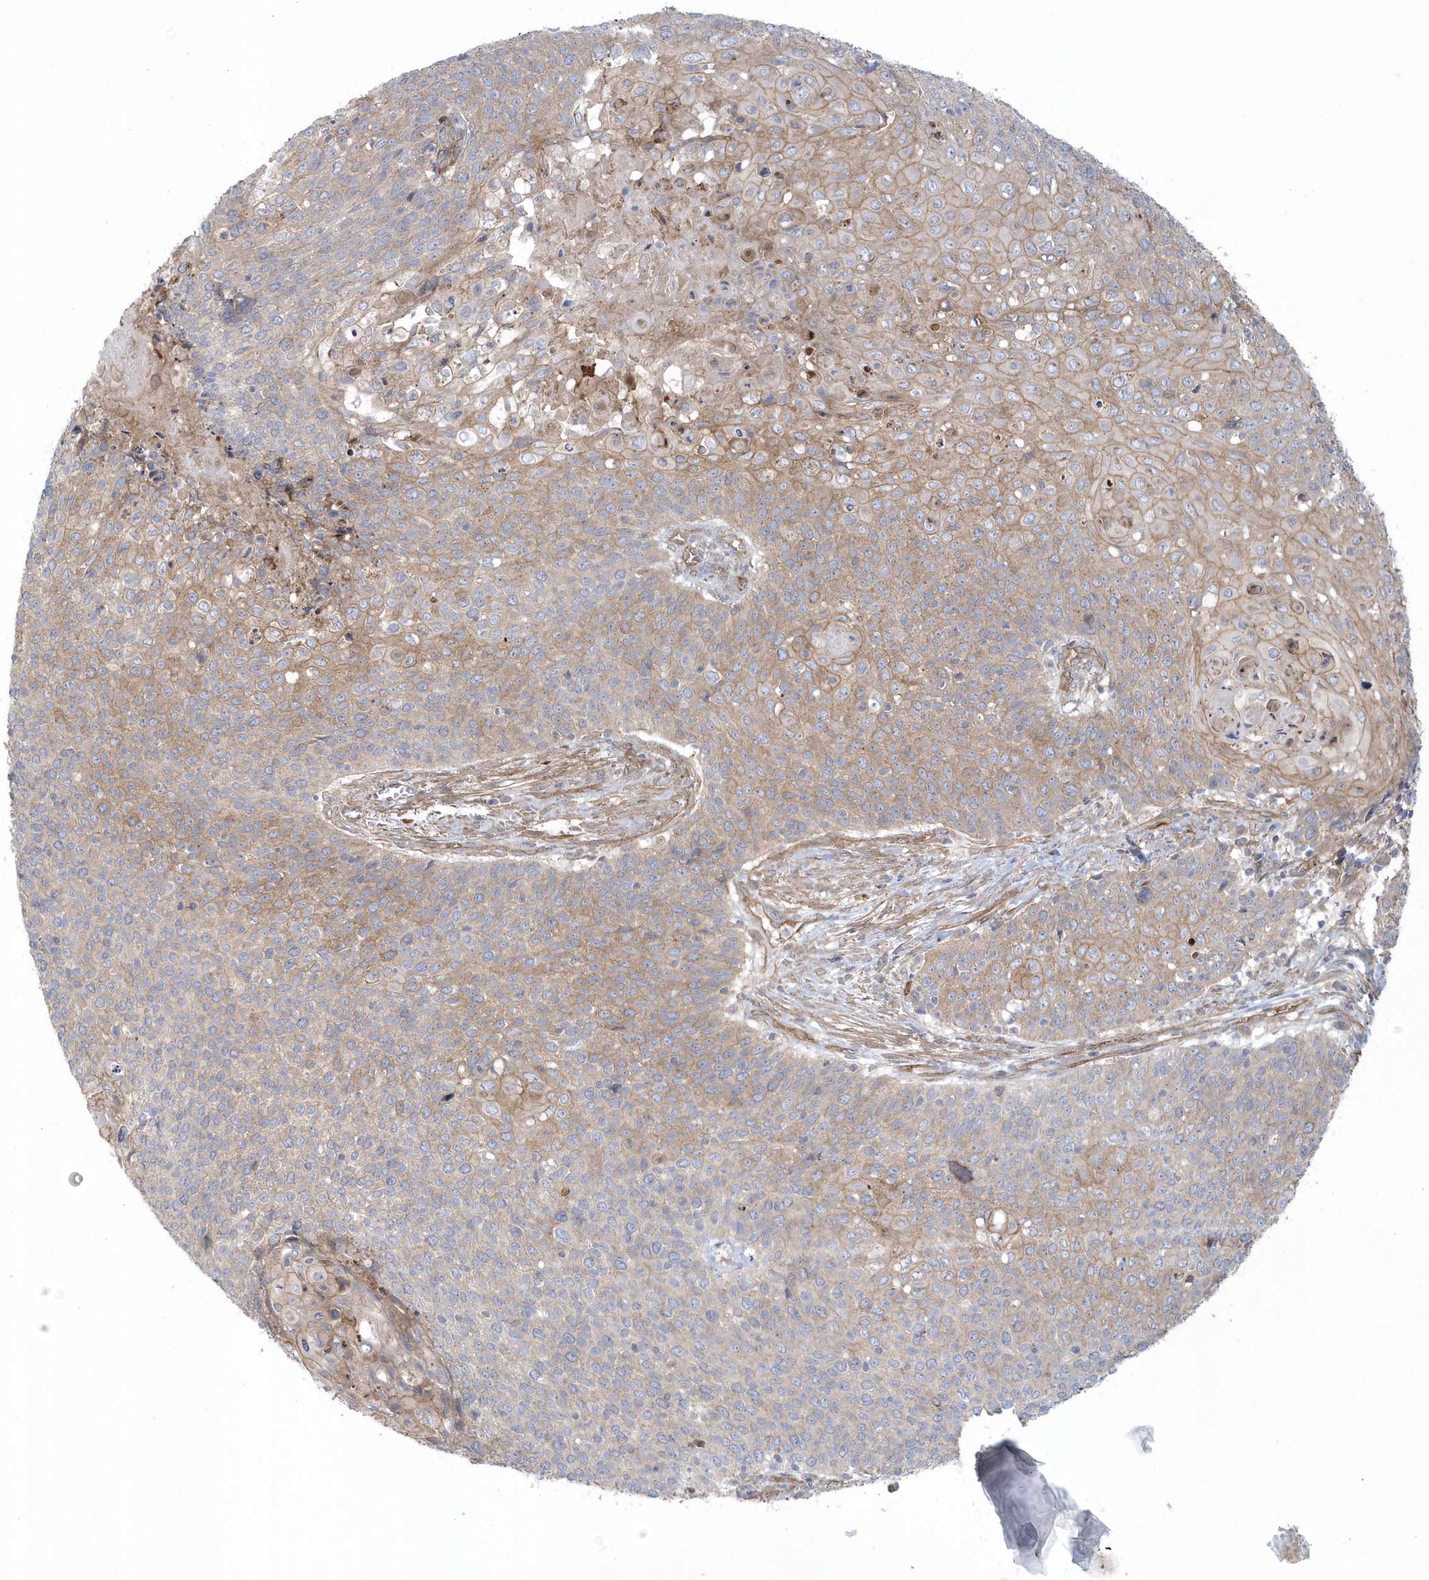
{"staining": {"intensity": "weak", "quantity": "25%-75%", "location": "cytoplasmic/membranous"}, "tissue": "cervical cancer", "cell_type": "Tumor cells", "image_type": "cancer", "snomed": [{"axis": "morphology", "description": "Squamous cell carcinoma, NOS"}, {"axis": "topography", "description": "Cervix"}], "caption": "Human cervical cancer stained with a brown dye shows weak cytoplasmic/membranous positive expression in approximately 25%-75% of tumor cells.", "gene": "RAI14", "patient": {"sex": "female", "age": 39}}